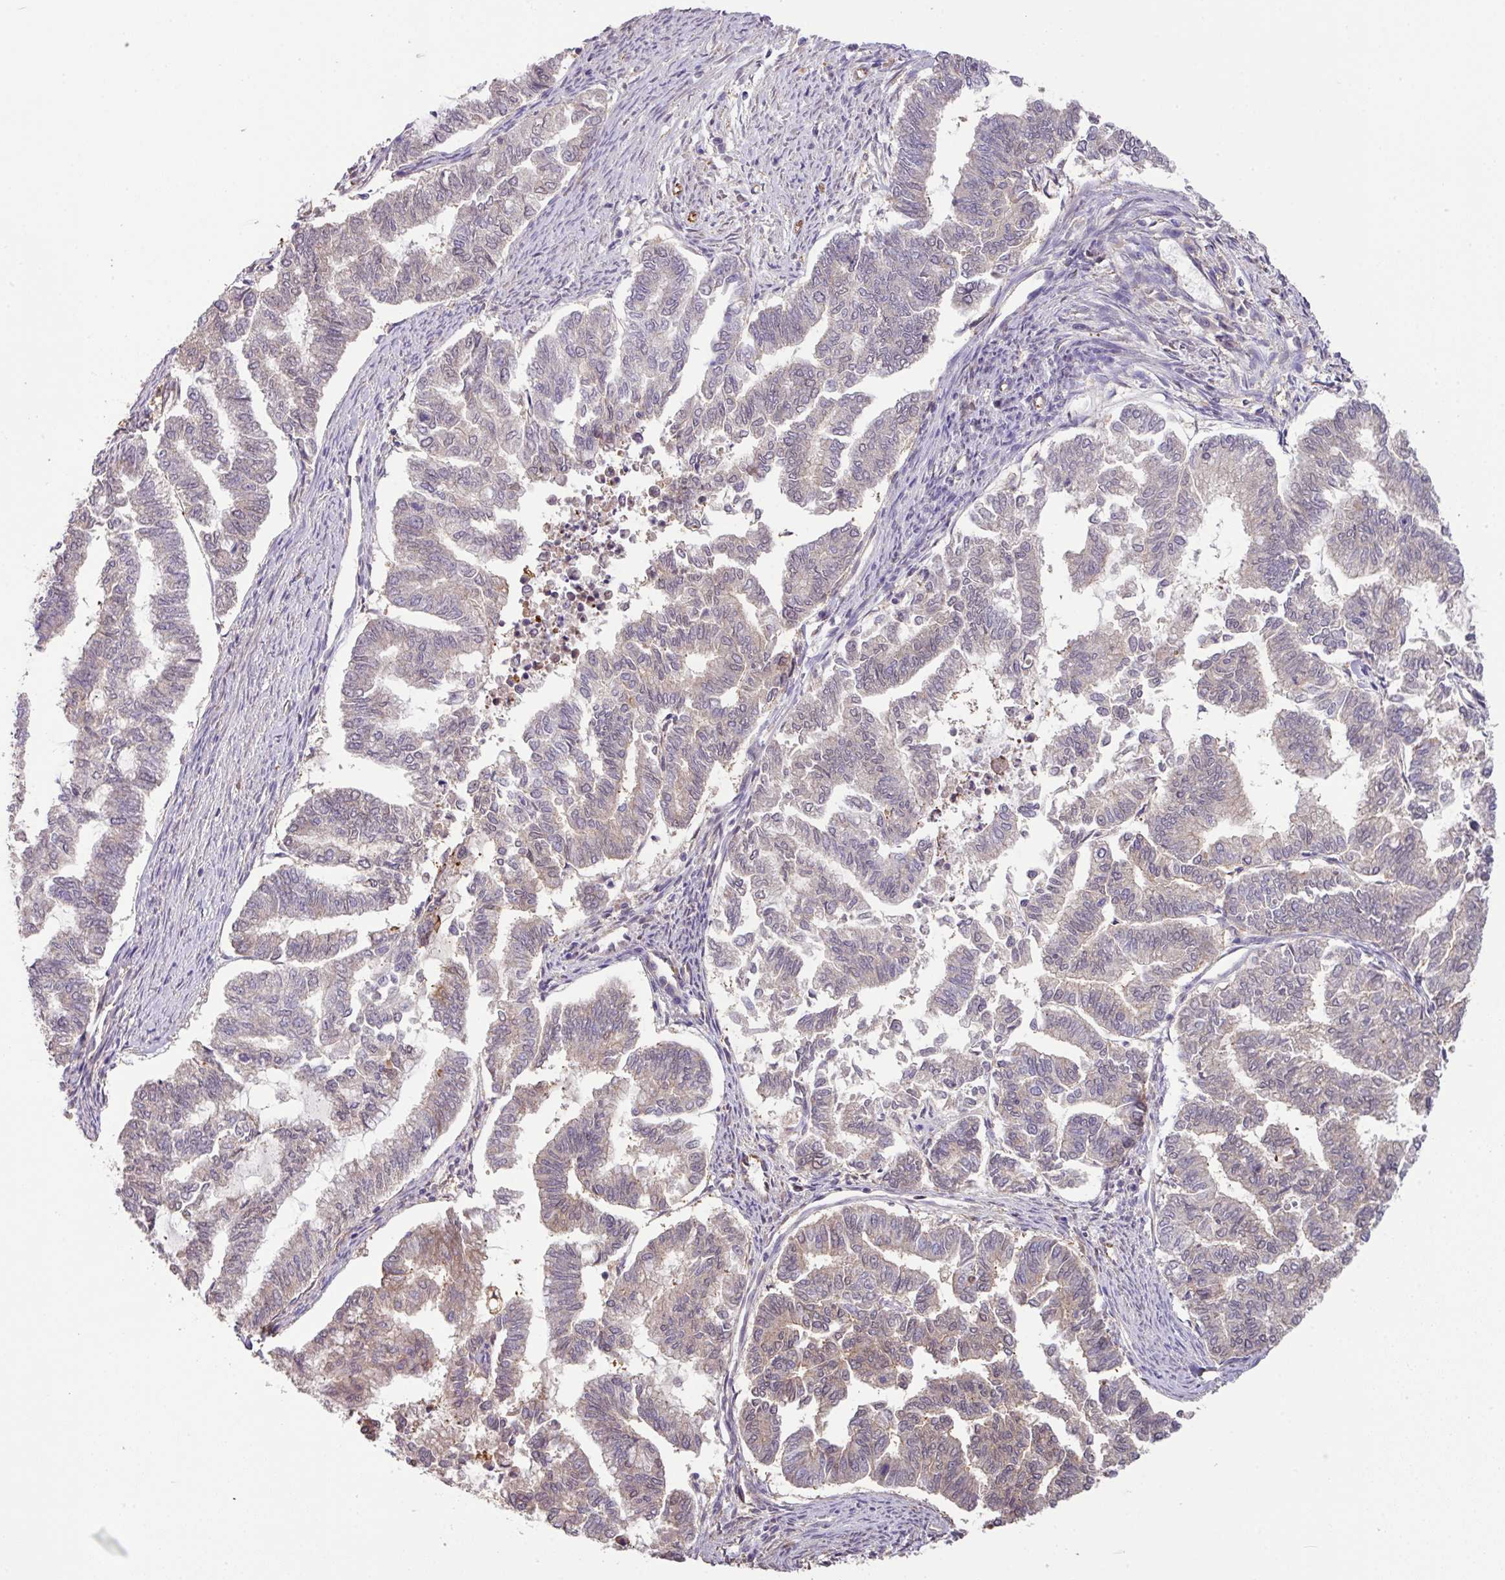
{"staining": {"intensity": "weak", "quantity": "<25%", "location": "cytoplasmic/membranous"}, "tissue": "endometrial cancer", "cell_type": "Tumor cells", "image_type": "cancer", "snomed": [{"axis": "morphology", "description": "Adenocarcinoma, NOS"}, {"axis": "topography", "description": "Endometrium"}], "caption": "Immunohistochemical staining of endometrial cancer (adenocarcinoma) displays no significant positivity in tumor cells.", "gene": "LRRC53", "patient": {"sex": "female", "age": 79}}